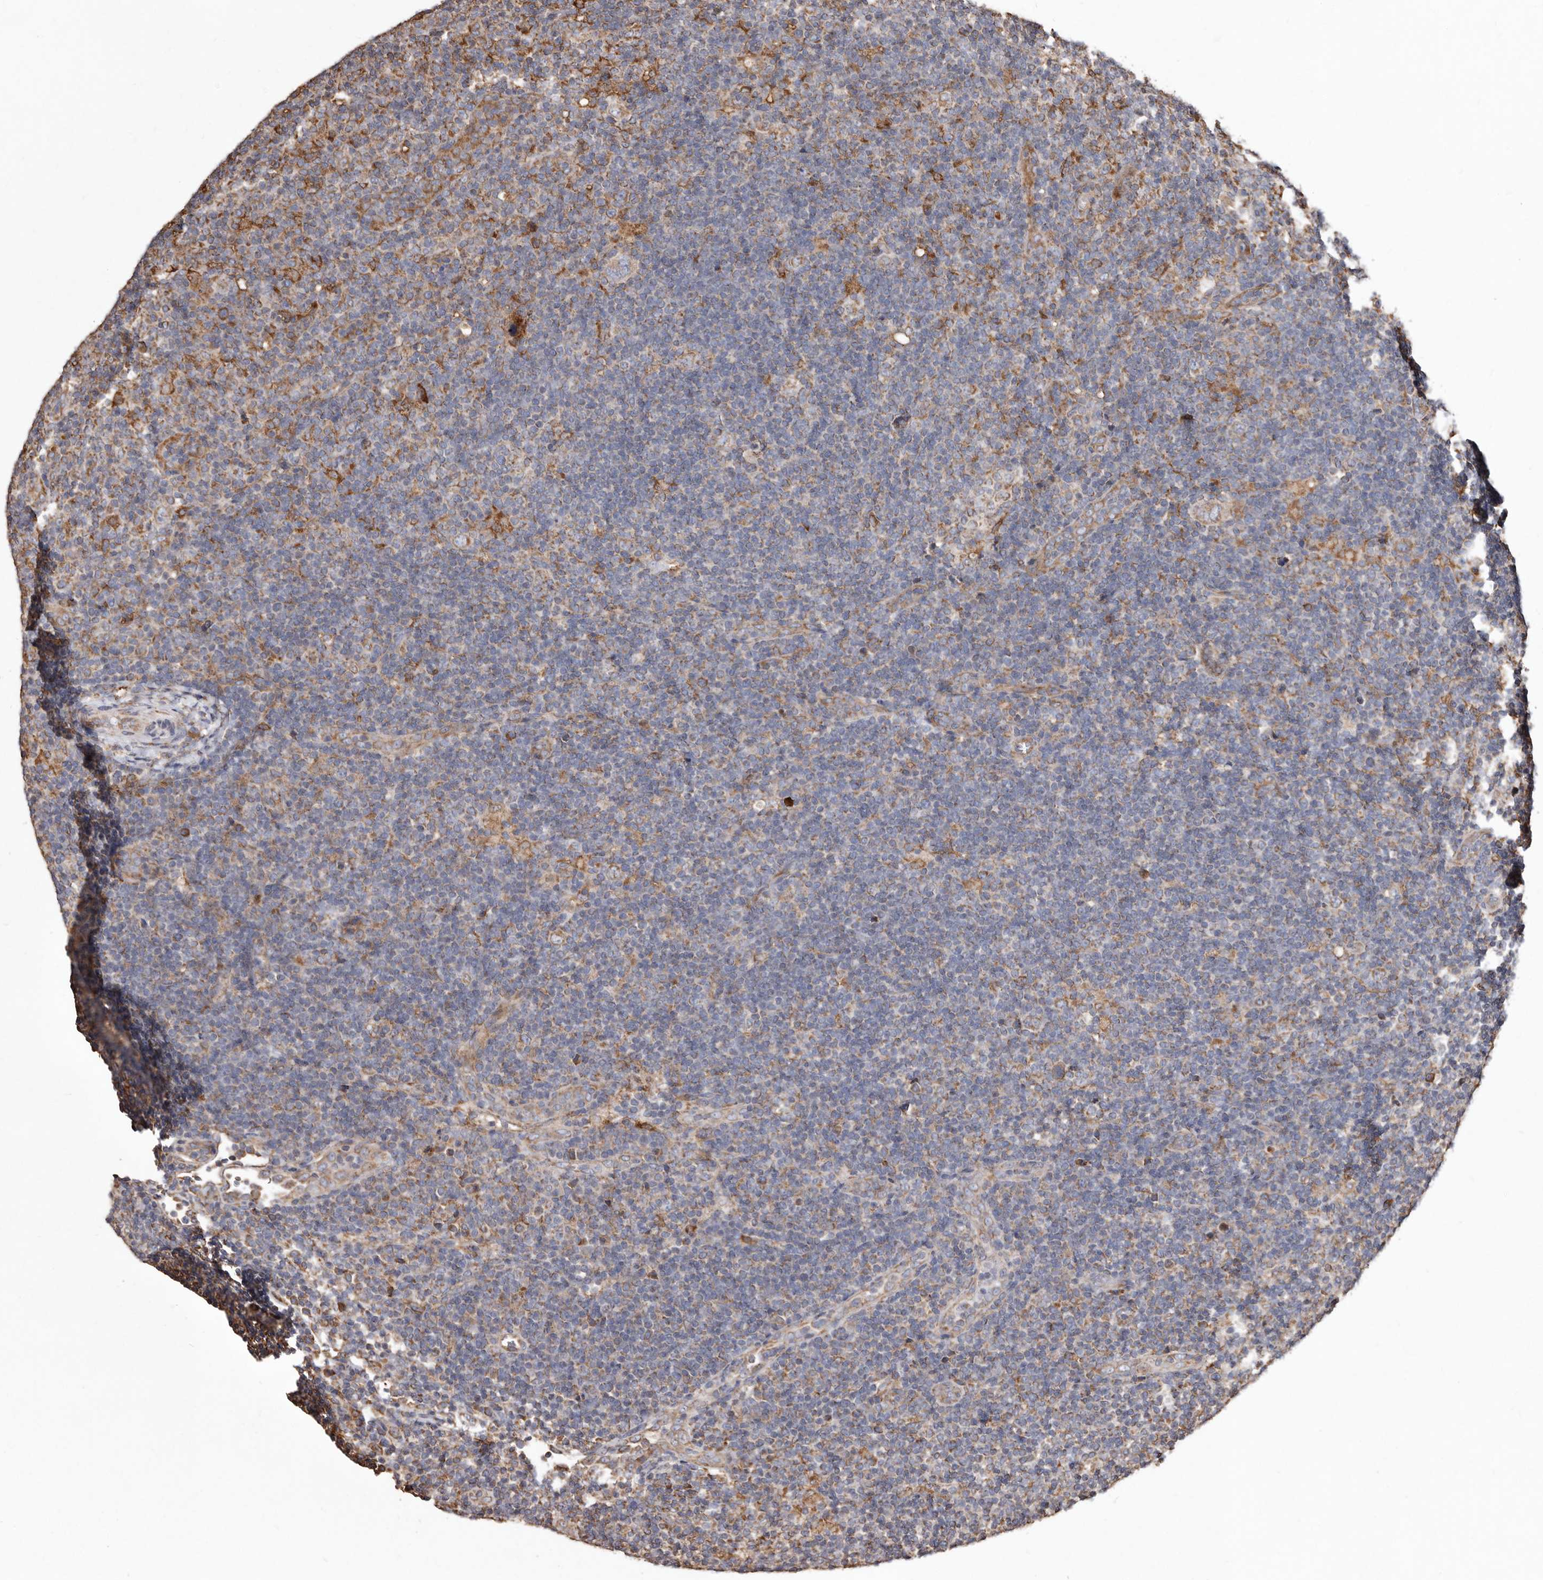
{"staining": {"intensity": "moderate", "quantity": "25%-75%", "location": "cytoplasmic/membranous"}, "tissue": "lymphoma", "cell_type": "Tumor cells", "image_type": "cancer", "snomed": [{"axis": "morphology", "description": "Hodgkin's disease, NOS"}, {"axis": "topography", "description": "Lymph node"}], "caption": "Immunohistochemical staining of lymphoma demonstrates medium levels of moderate cytoplasmic/membranous expression in about 25%-75% of tumor cells.", "gene": "STEAP2", "patient": {"sex": "female", "age": 57}}